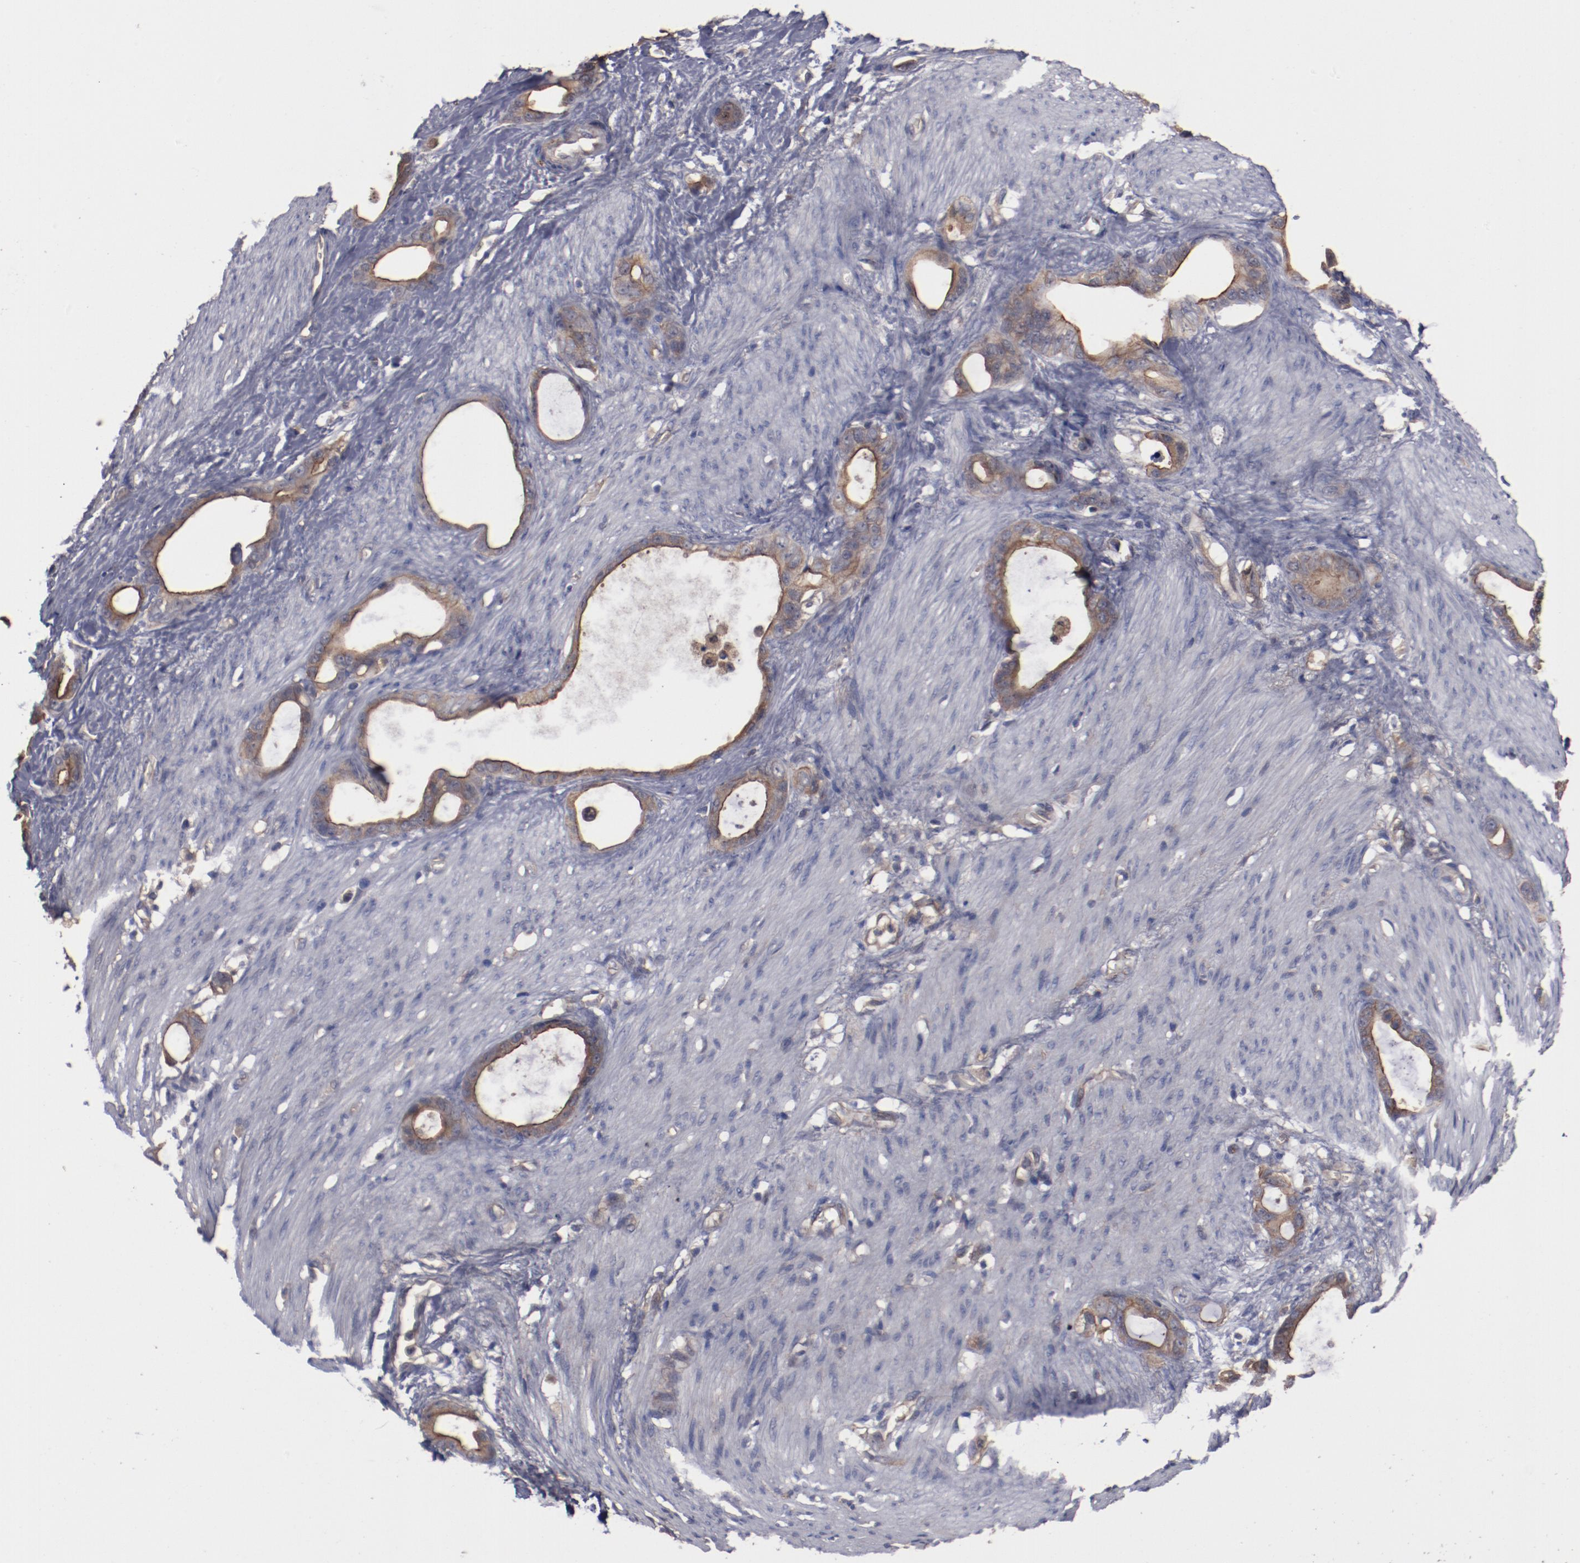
{"staining": {"intensity": "moderate", "quantity": ">75%", "location": "cytoplasmic/membranous"}, "tissue": "stomach cancer", "cell_type": "Tumor cells", "image_type": "cancer", "snomed": [{"axis": "morphology", "description": "Adenocarcinoma, NOS"}, {"axis": "topography", "description": "Stomach"}], "caption": "Immunohistochemical staining of adenocarcinoma (stomach) shows medium levels of moderate cytoplasmic/membranous expression in approximately >75% of tumor cells.", "gene": "DNAAF2", "patient": {"sex": "female", "age": 75}}